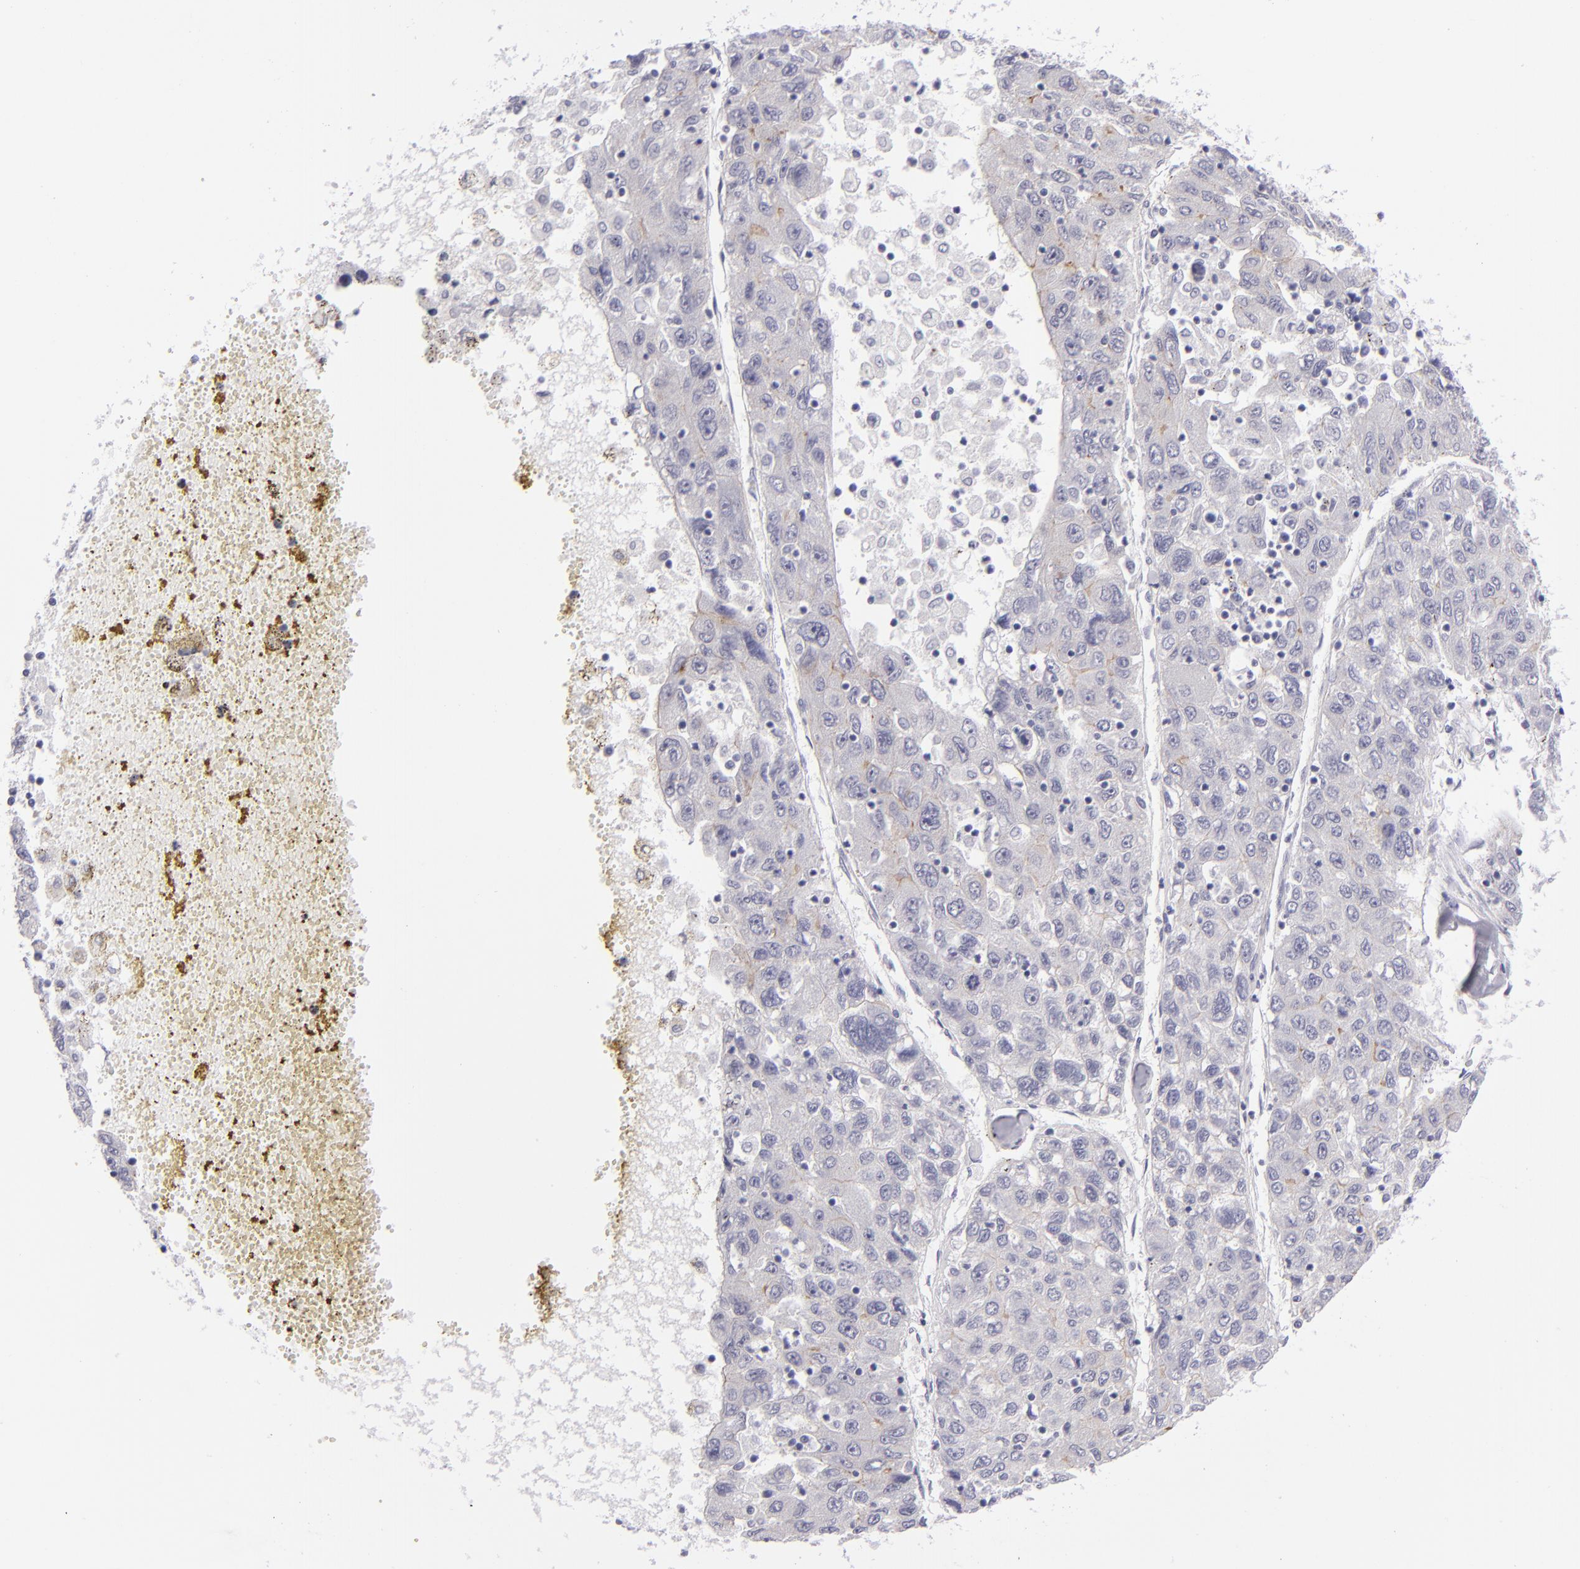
{"staining": {"intensity": "negative", "quantity": "none", "location": "none"}, "tissue": "liver cancer", "cell_type": "Tumor cells", "image_type": "cancer", "snomed": [{"axis": "morphology", "description": "Carcinoma, Hepatocellular, NOS"}, {"axis": "topography", "description": "Liver"}], "caption": "An immunohistochemistry histopathology image of liver cancer (hepatocellular carcinoma) is shown. There is no staining in tumor cells of liver cancer (hepatocellular carcinoma).", "gene": "VIL1", "patient": {"sex": "male", "age": 49}}